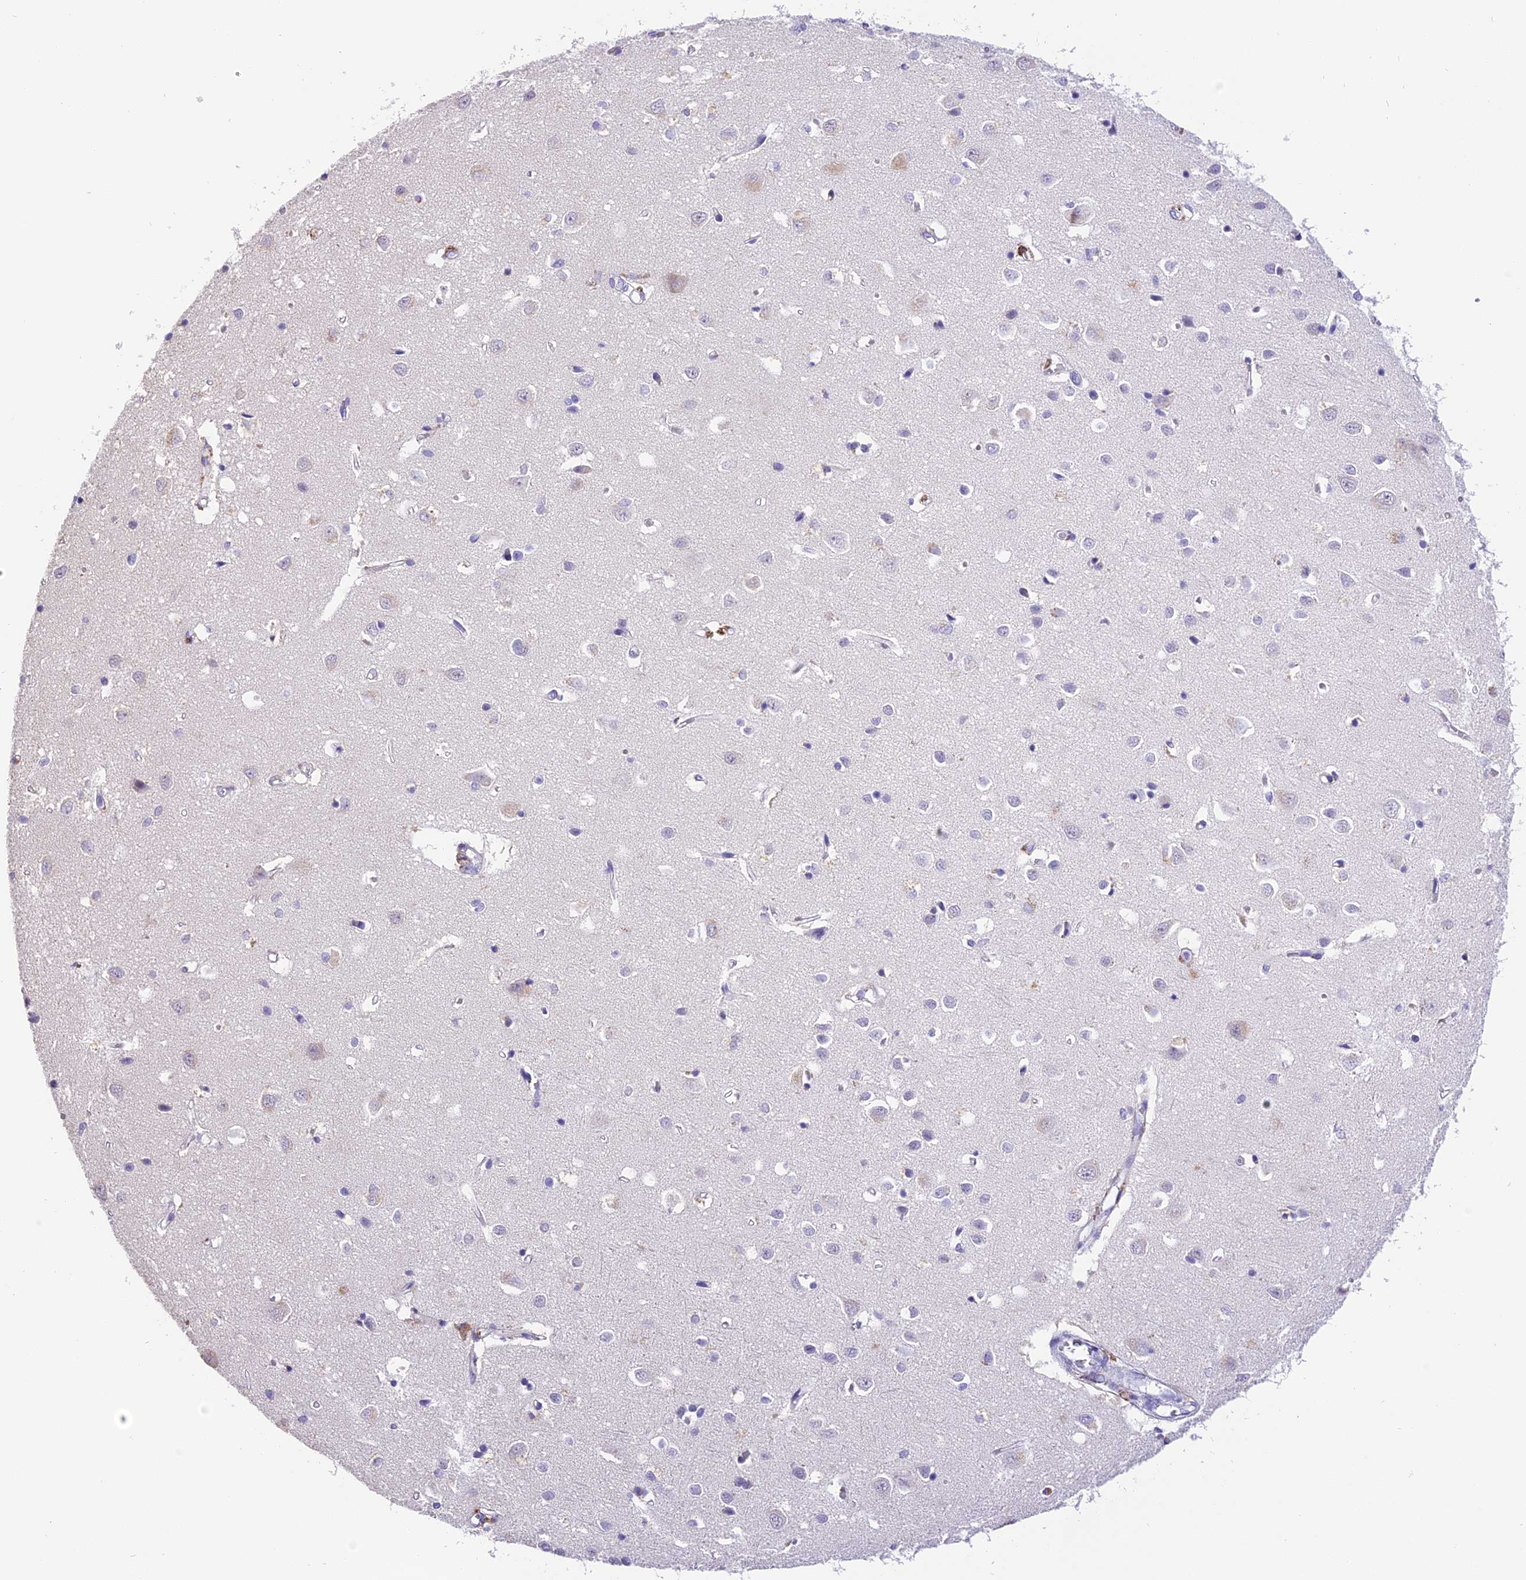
{"staining": {"intensity": "negative", "quantity": "none", "location": "none"}, "tissue": "cerebral cortex", "cell_type": "Endothelial cells", "image_type": "normal", "snomed": [{"axis": "morphology", "description": "Normal tissue, NOS"}, {"axis": "topography", "description": "Cerebral cortex"}], "caption": "This is a micrograph of immunohistochemistry staining of benign cerebral cortex, which shows no positivity in endothelial cells. (DAB (3,3'-diaminobenzidine) IHC visualized using brightfield microscopy, high magnification).", "gene": "AHSP", "patient": {"sex": "female", "age": 64}}